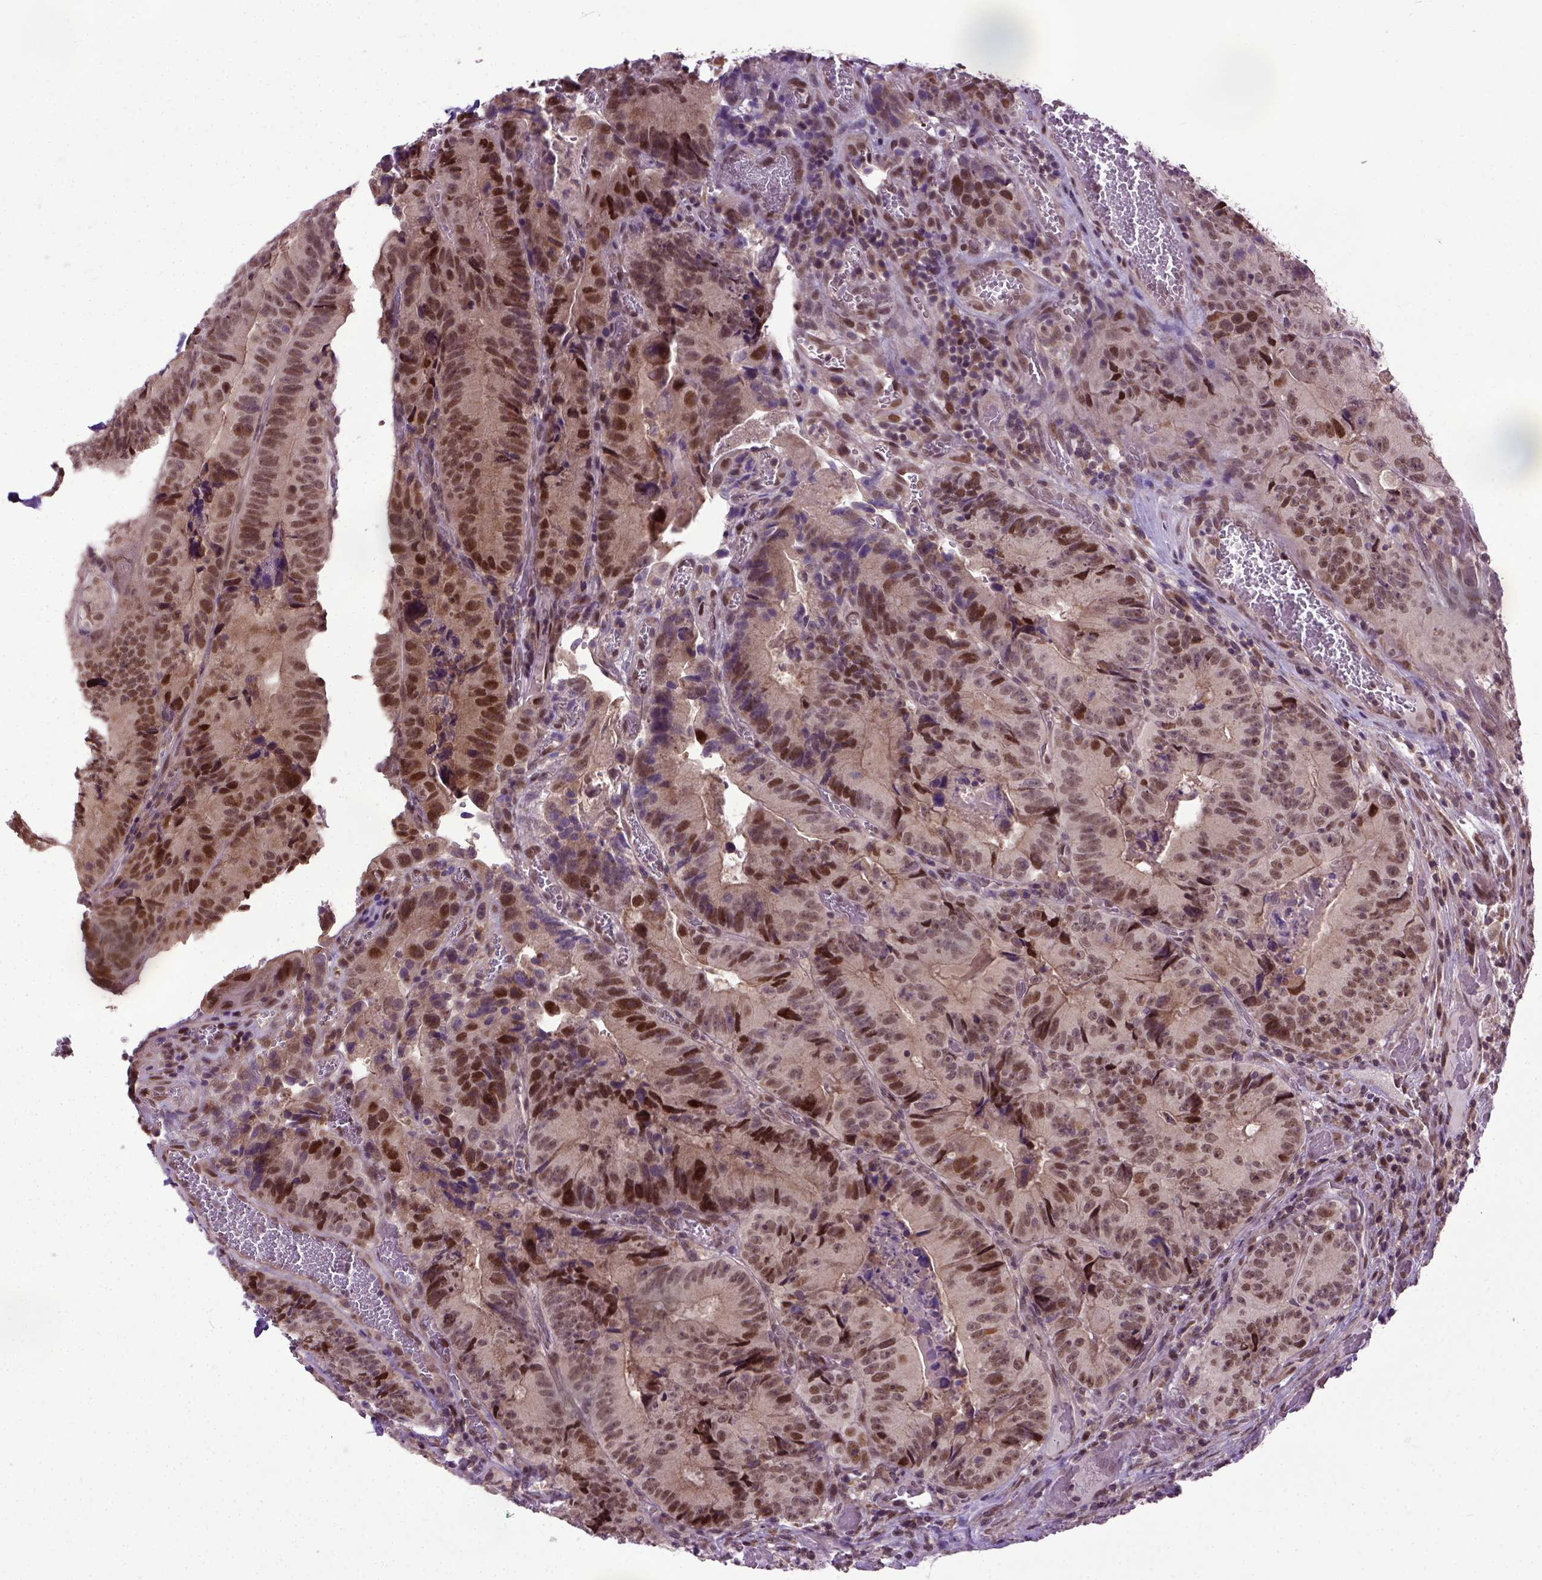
{"staining": {"intensity": "moderate", "quantity": ">75%", "location": "nuclear"}, "tissue": "colorectal cancer", "cell_type": "Tumor cells", "image_type": "cancer", "snomed": [{"axis": "morphology", "description": "Adenocarcinoma, NOS"}, {"axis": "topography", "description": "Colon"}], "caption": "Approximately >75% of tumor cells in colorectal cancer show moderate nuclear protein expression as visualized by brown immunohistochemical staining.", "gene": "UBA3", "patient": {"sex": "female", "age": 86}}